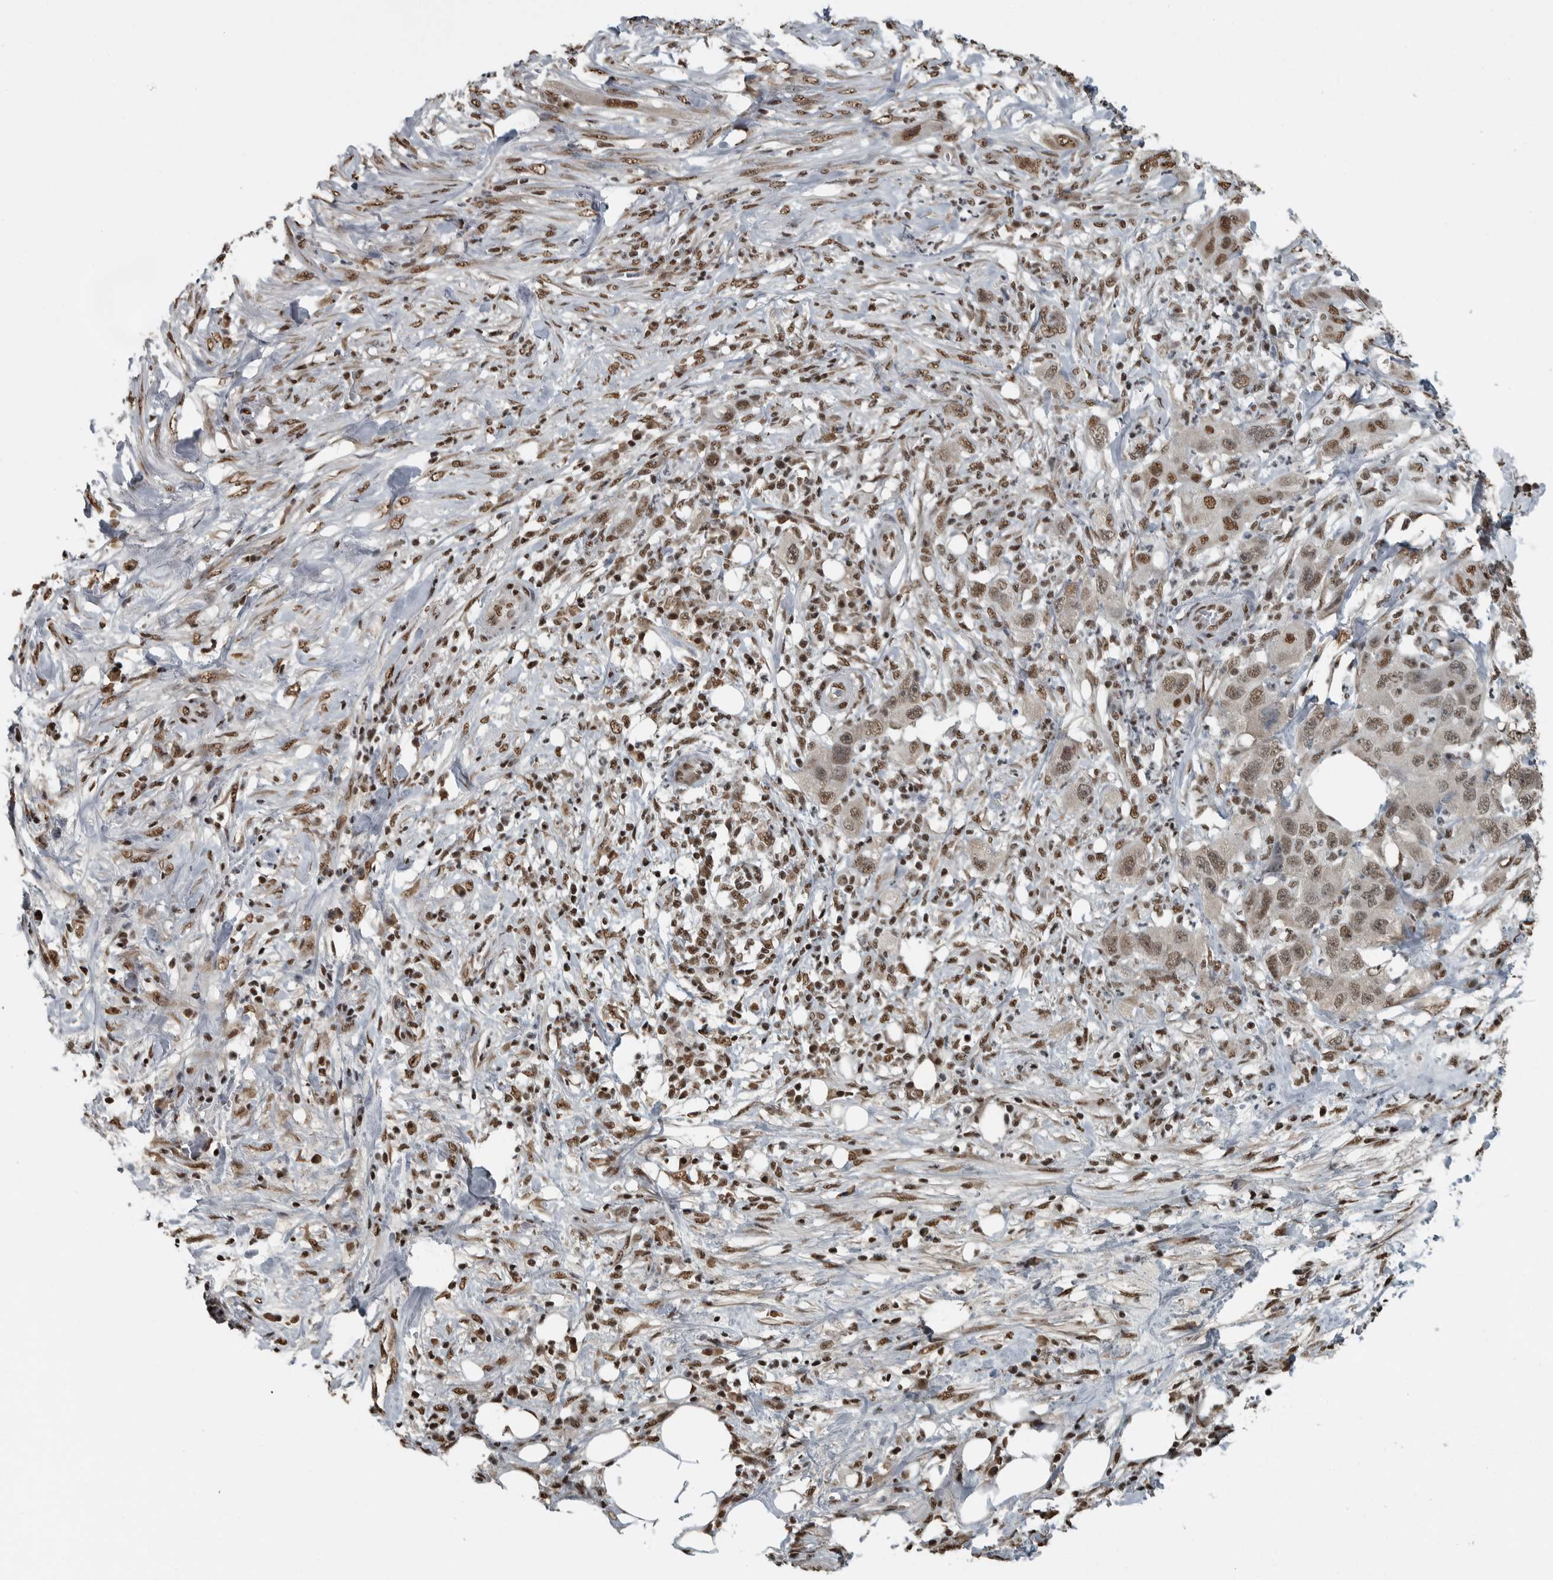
{"staining": {"intensity": "moderate", "quantity": ">75%", "location": "nuclear"}, "tissue": "pancreatic cancer", "cell_type": "Tumor cells", "image_type": "cancer", "snomed": [{"axis": "morphology", "description": "Adenocarcinoma, NOS"}, {"axis": "topography", "description": "Pancreas"}], "caption": "Protein staining of pancreatic adenocarcinoma tissue shows moderate nuclear expression in approximately >75% of tumor cells.", "gene": "TGS1", "patient": {"sex": "female", "age": 78}}